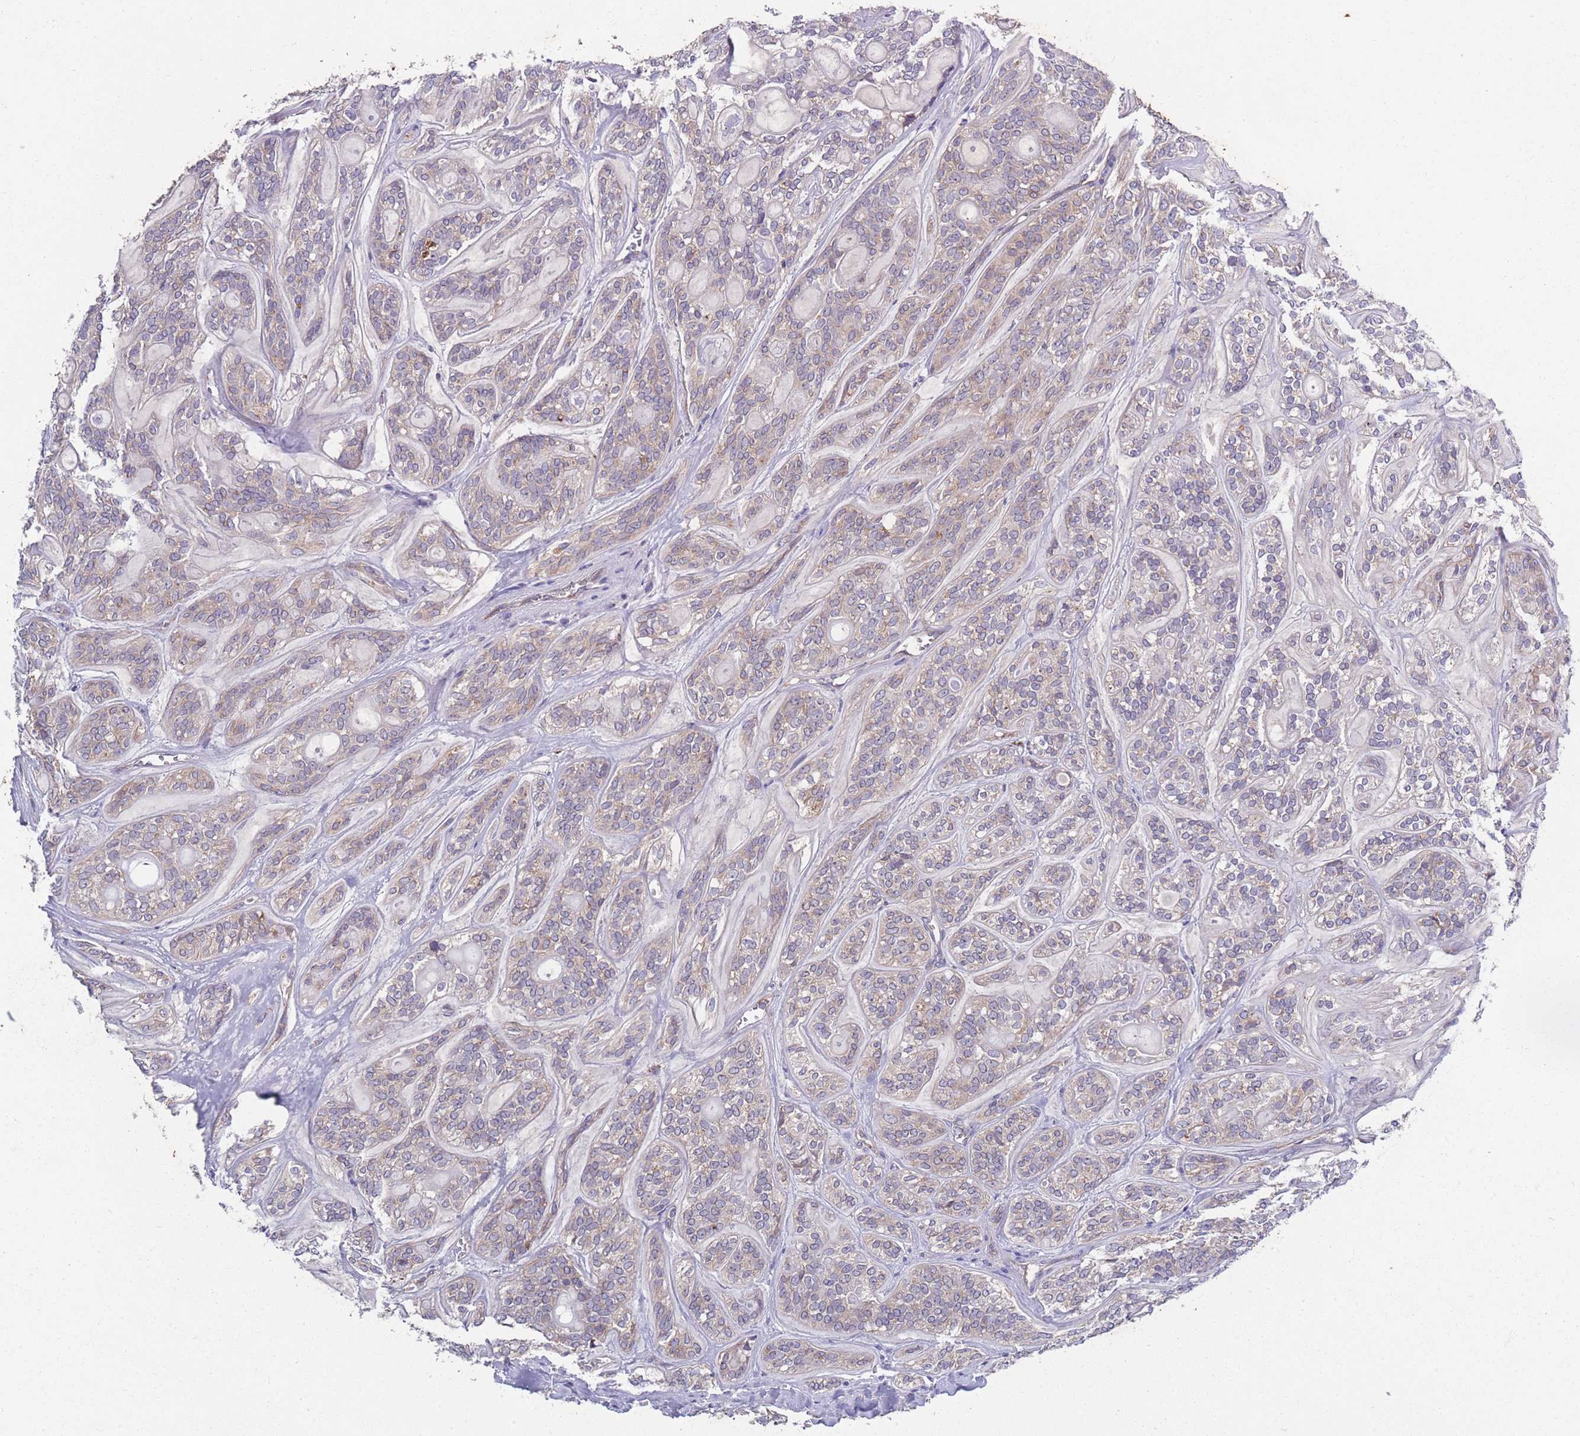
{"staining": {"intensity": "weak", "quantity": ">75%", "location": "cytoplasmic/membranous"}, "tissue": "head and neck cancer", "cell_type": "Tumor cells", "image_type": "cancer", "snomed": [{"axis": "morphology", "description": "Adenocarcinoma, NOS"}, {"axis": "topography", "description": "Head-Neck"}], "caption": "An image of human head and neck adenocarcinoma stained for a protein shows weak cytoplasmic/membranous brown staining in tumor cells. (Brightfield microscopy of DAB IHC at high magnification).", "gene": "STIM2", "patient": {"sex": "male", "age": 66}}